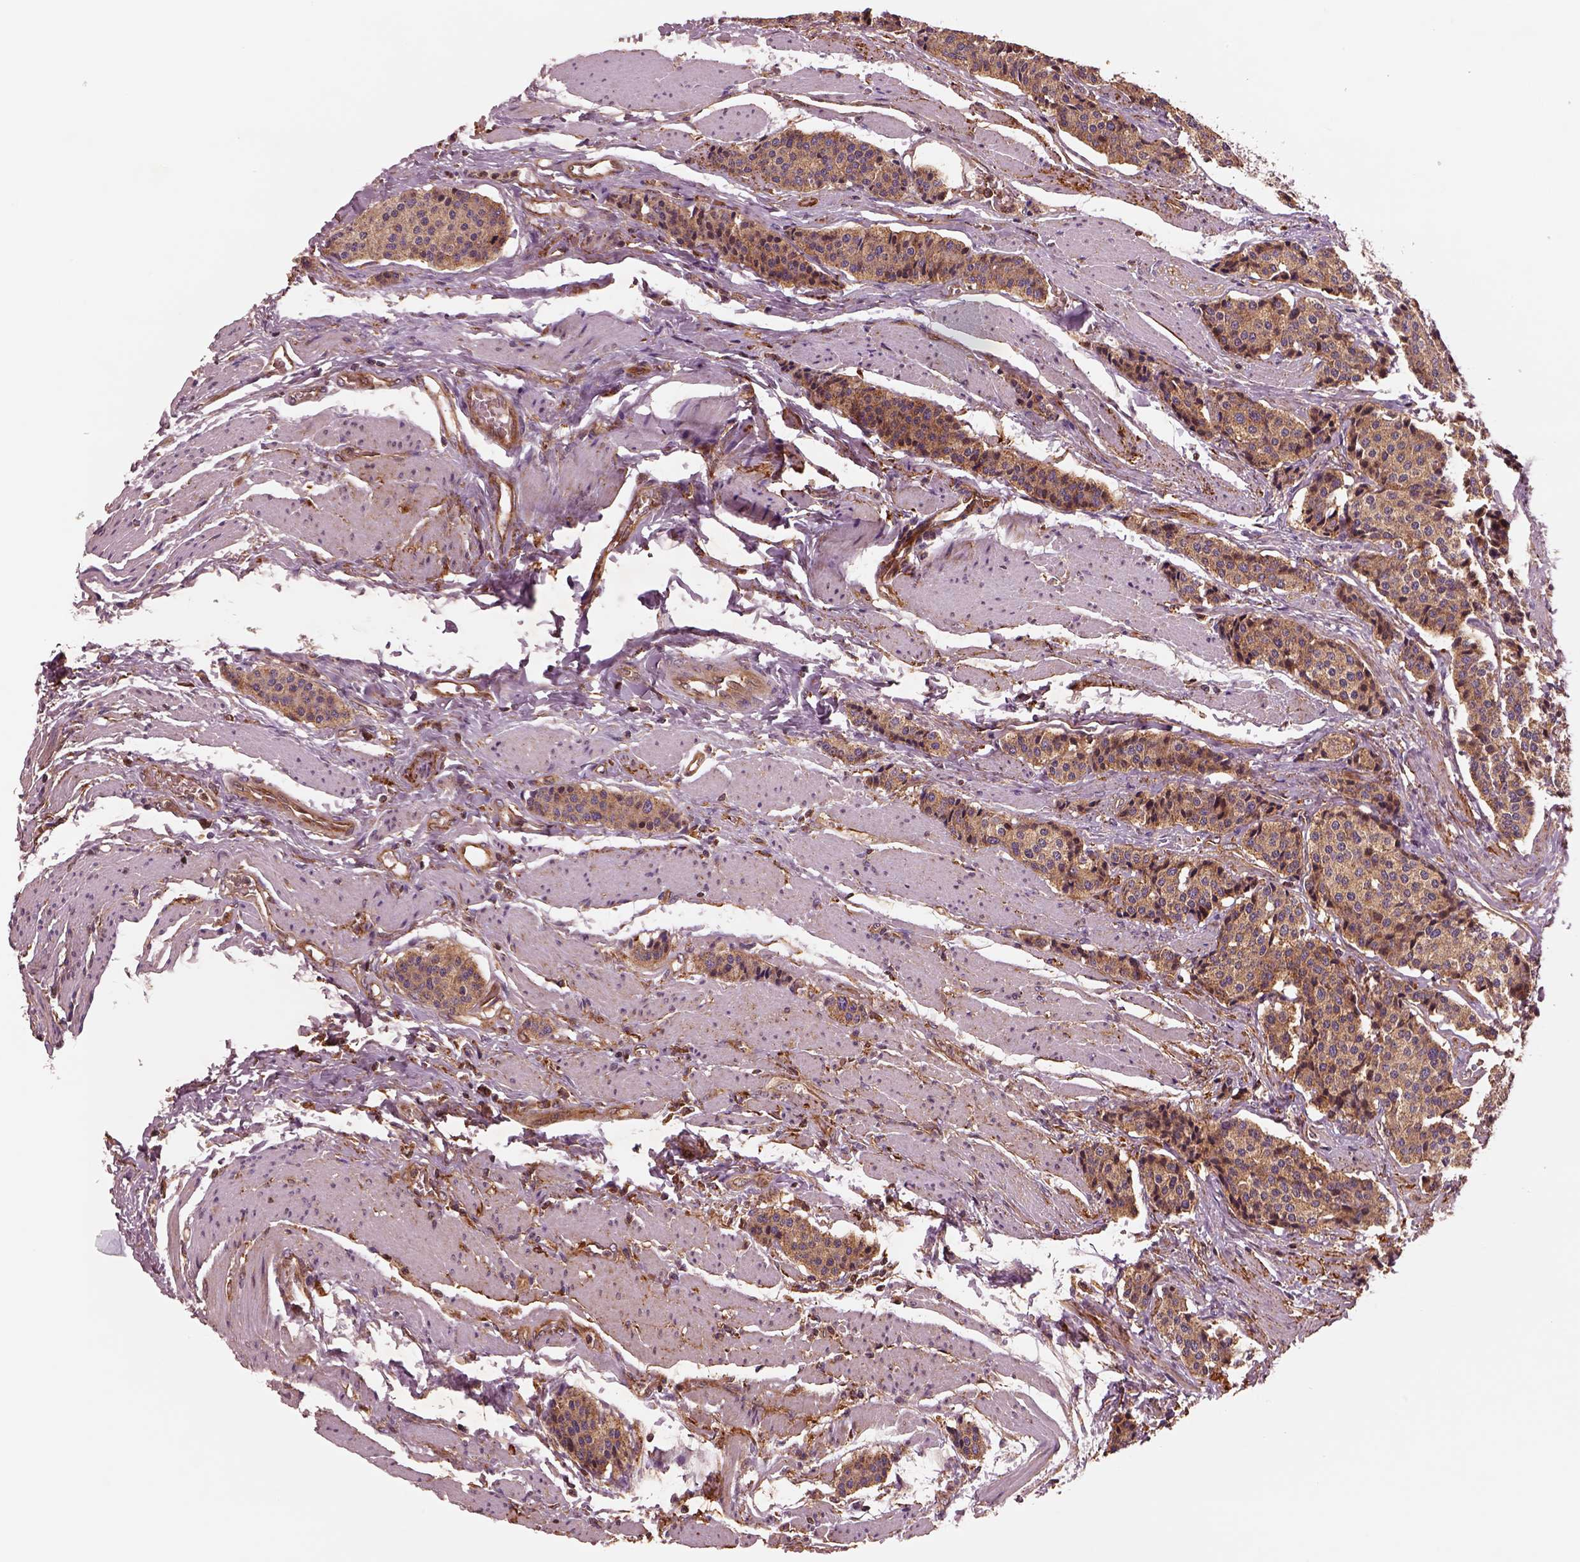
{"staining": {"intensity": "moderate", "quantity": ">75%", "location": "cytoplasmic/membranous"}, "tissue": "carcinoid", "cell_type": "Tumor cells", "image_type": "cancer", "snomed": [{"axis": "morphology", "description": "Carcinoid, malignant, NOS"}, {"axis": "topography", "description": "Small intestine"}], "caption": "Tumor cells exhibit medium levels of moderate cytoplasmic/membranous expression in about >75% of cells in carcinoid. The staining was performed using DAB (3,3'-diaminobenzidine), with brown indicating positive protein expression. Nuclei are stained blue with hematoxylin.", "gene": "WASHC2A", "patient": {"sex": "male", "age": 73}}